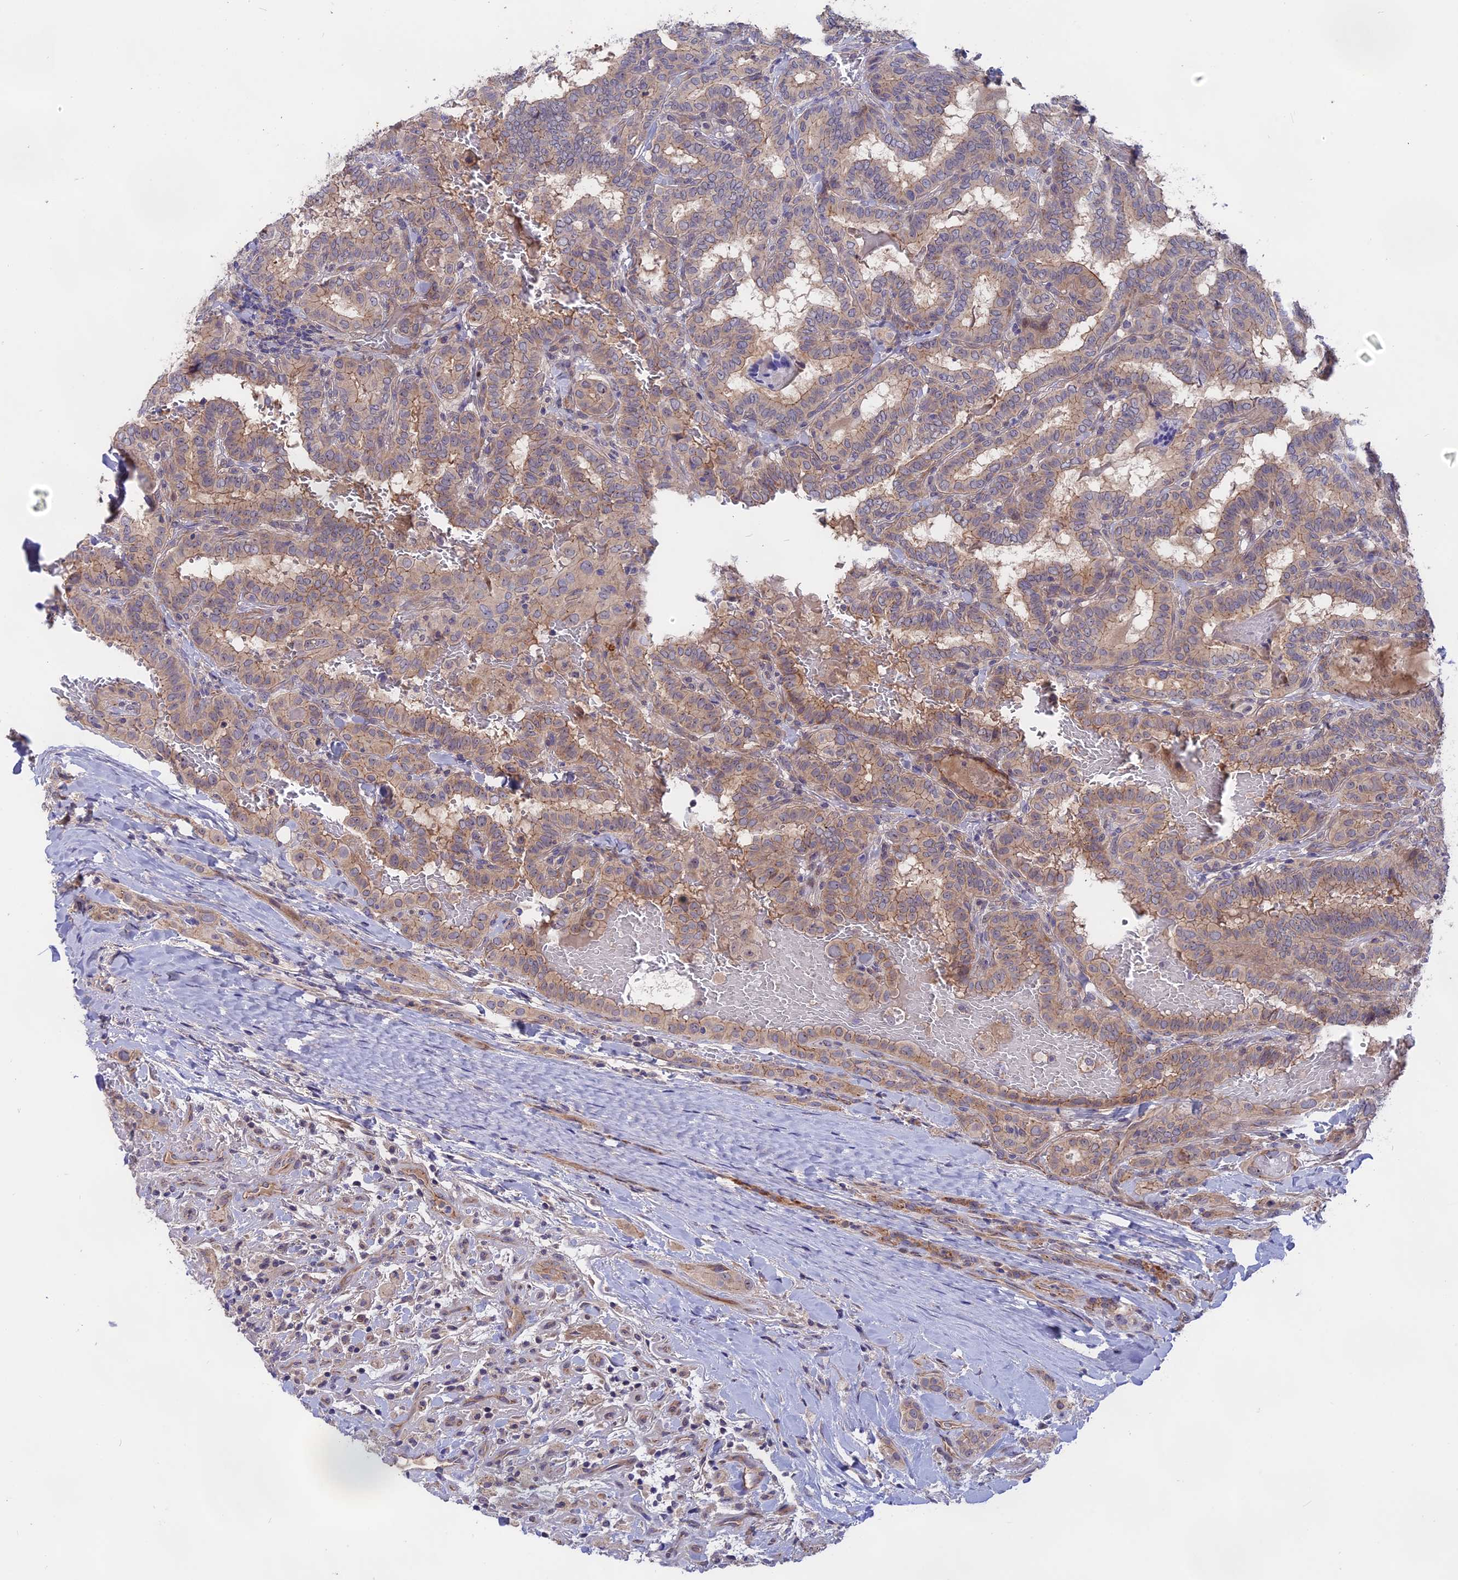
{"staining": {"intensity": "weak", "quantity": "25%-75%", "location": "cytoplasmic/membranous"}, "tissue": "thyroid cancer", "cell_type": "Tumor cells", "image_type": "cancer", "snomed": [{"axis": "morphology", "description": "Papillary adenocarcinoma, NOS"}, {"axis": "topography", "description": "Thyroid gland"}], "caption": "This image shows immunohistochemistry staining of thyroid cancer (papillary adenocarcinoma), with low weak cytoplasmic/membranous staining in approximately 25%-75% of tumor cells.", "gene": "TENT4B", "patient": {"sex": "female", "age": 72}}